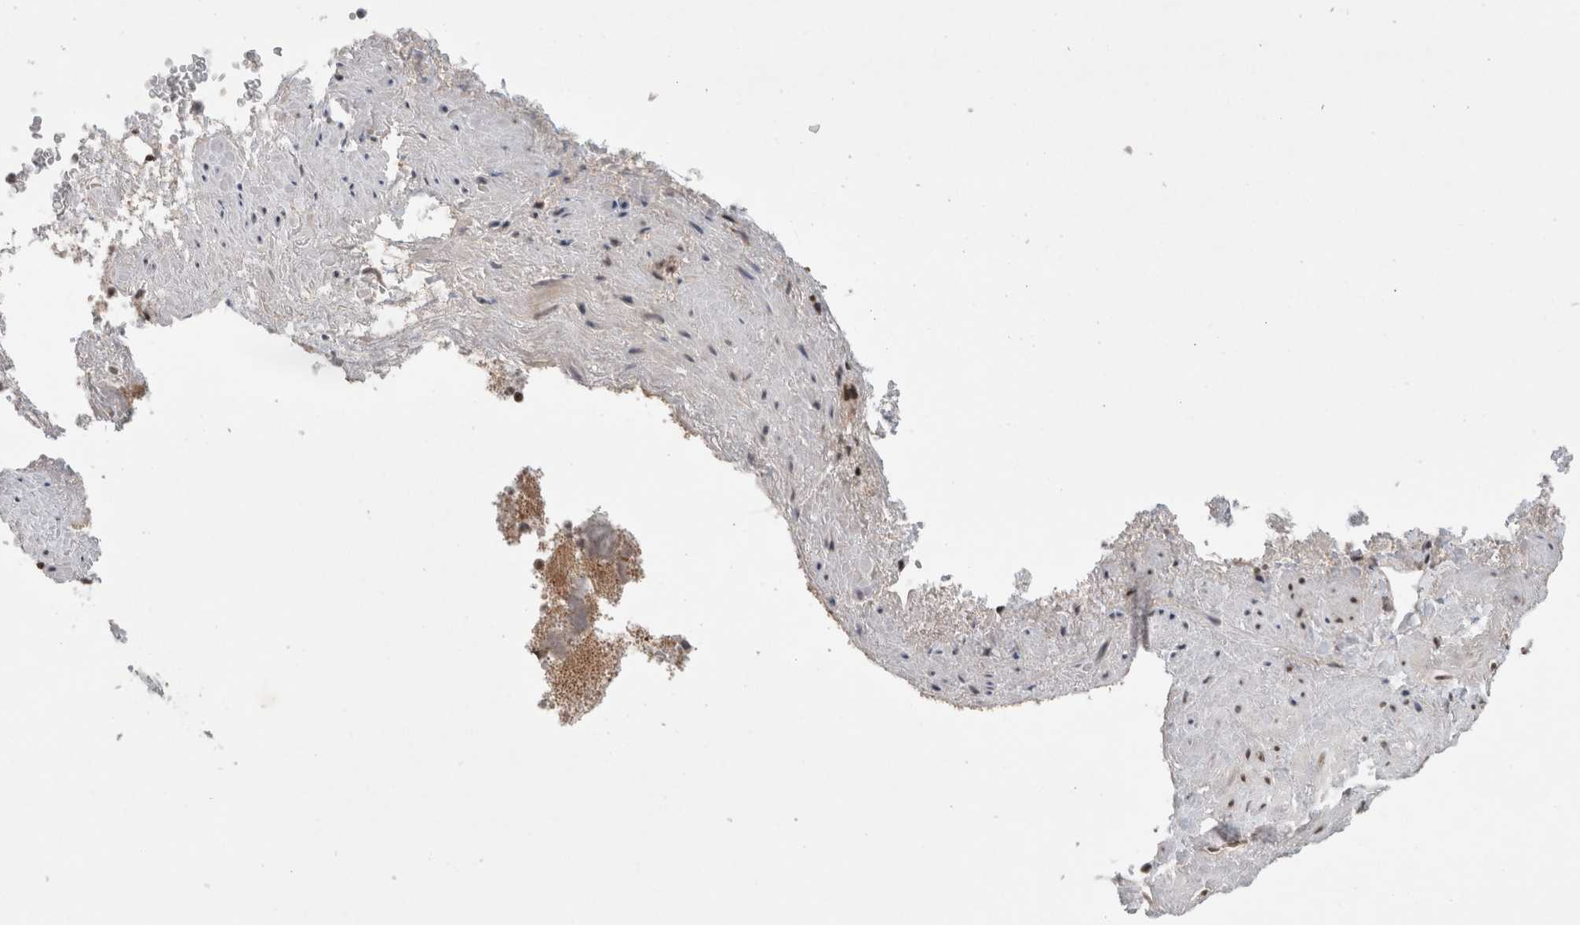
{"staining": {"intensity": "strong", "quantity": ">75%", "location": "cytoplasmic/membranous,nuclear"}, "tissue": "adrenal gland", "cell_type": "Glandular cells", "image_type": "normal", "snomed": [{"axis": "morphology", "description": "Normal tissue, NOS"}, {"axis": "topography", "description": "Adrenal gland"}], "caption": "Strong cytoplasmic/membranous,nuclear protein expression is seen in about >75% of glandular cells in adrenal gland. The protein is stained brown, and the nuclei are stained in blue (DAB (3,3'-diaminobenzidine) IHC with brightfield microscopy, high magnification).", "gene": "NCAPG2", "patient": {"sex": "male", "age": 56}}